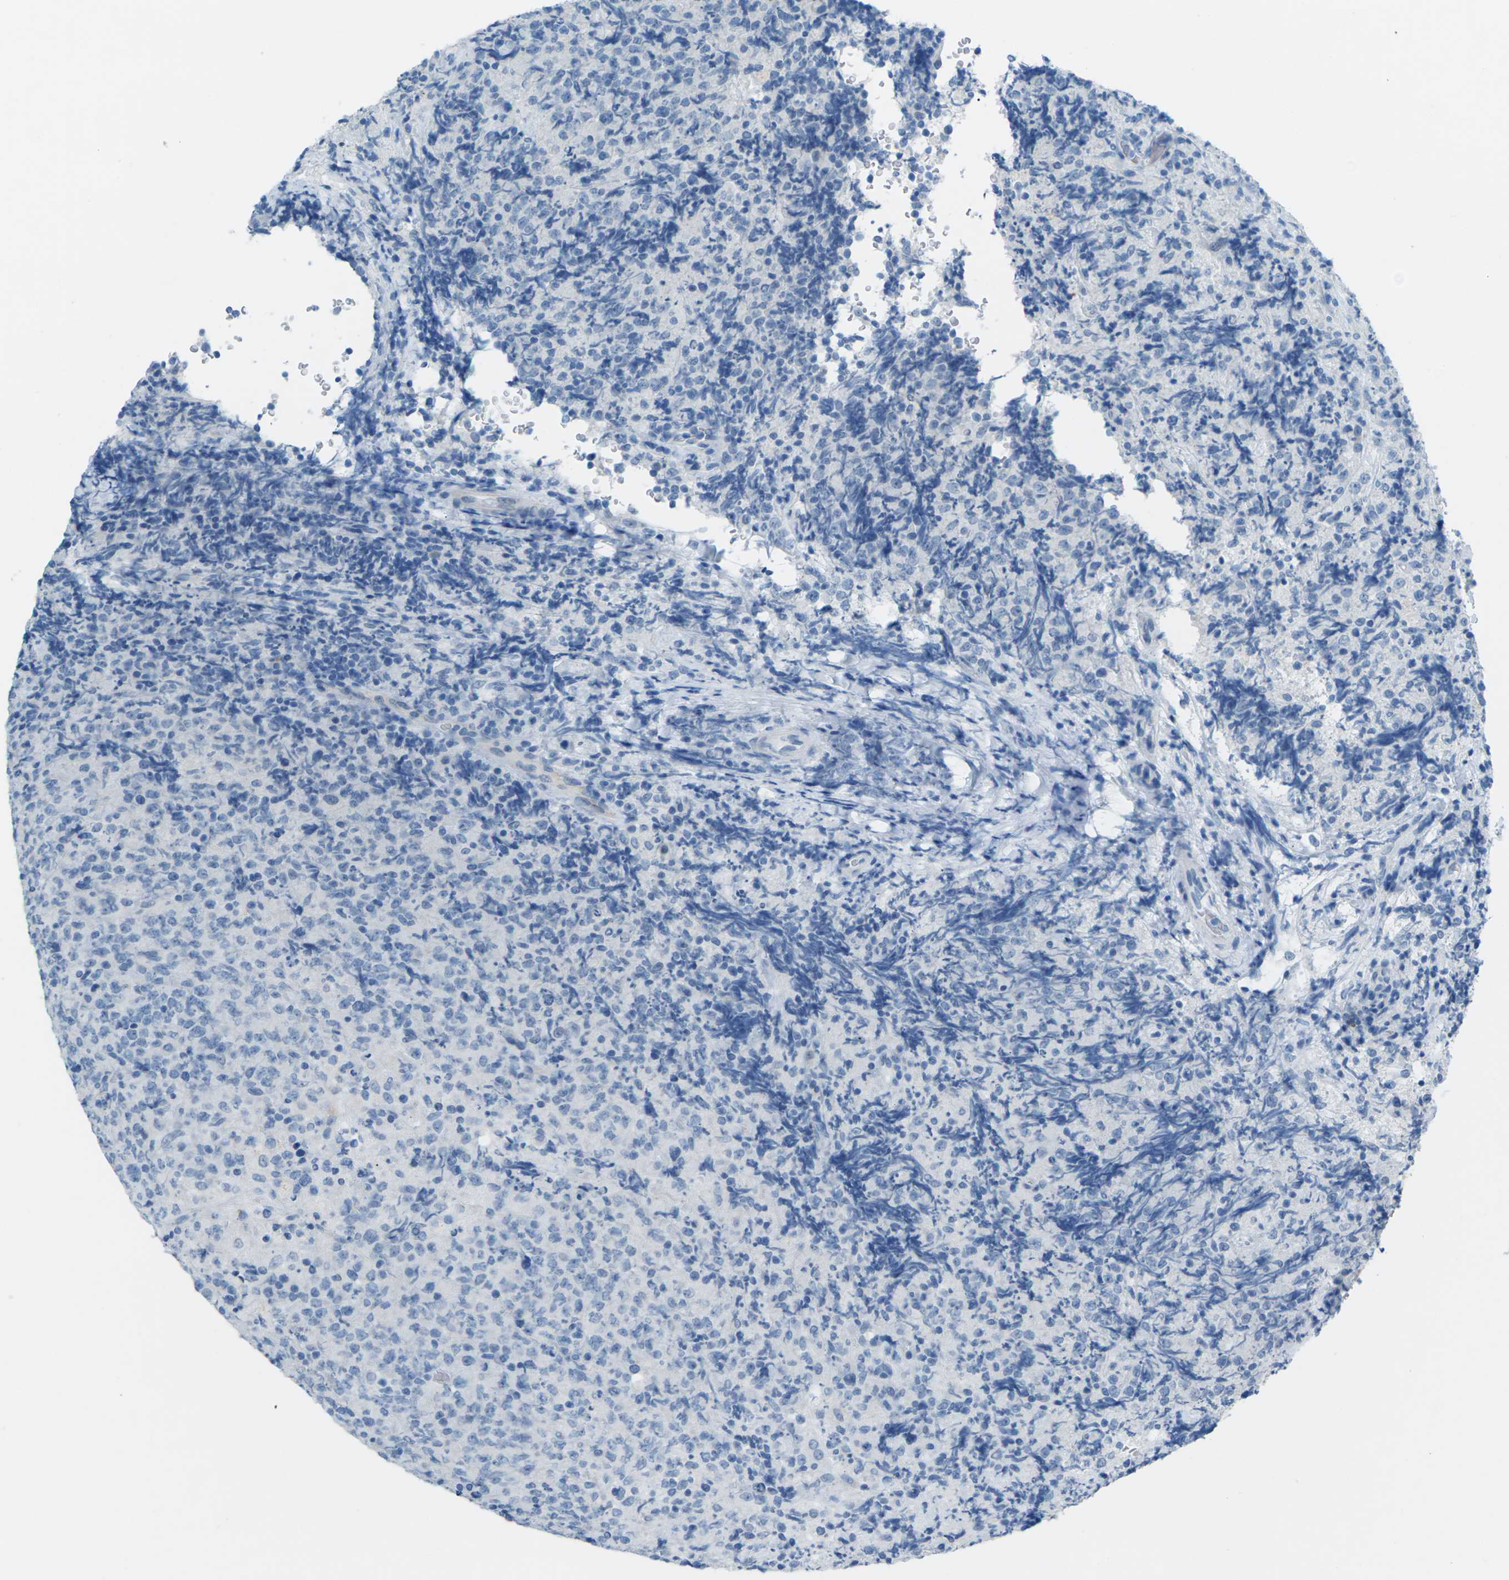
{"staining": {"intensity": "negative", "quantity": "none", "location": "none"}, "tissue": "lymphoma", "cell_type": "Tumor cells", "image_type": "cancer", "snomed": [{"axis": "morphology", "description": "Malignant lymphoma, non-Hodgkin's type, High grade"}, {"axis": "topography", "description": "Tonsil"}], "caption": "High power microscopy histopathology image of an IHC photomicrograph of malignant lymphoma, non-Hodgkin's type (high-grade), revealing no significant positivity in tumor cells. (DAB (3,3'-diaminobenzidine) IHC with hematoxylin counter stain).", "gene": "CDH16", "patient": {"sex": "female", "age": 36}}